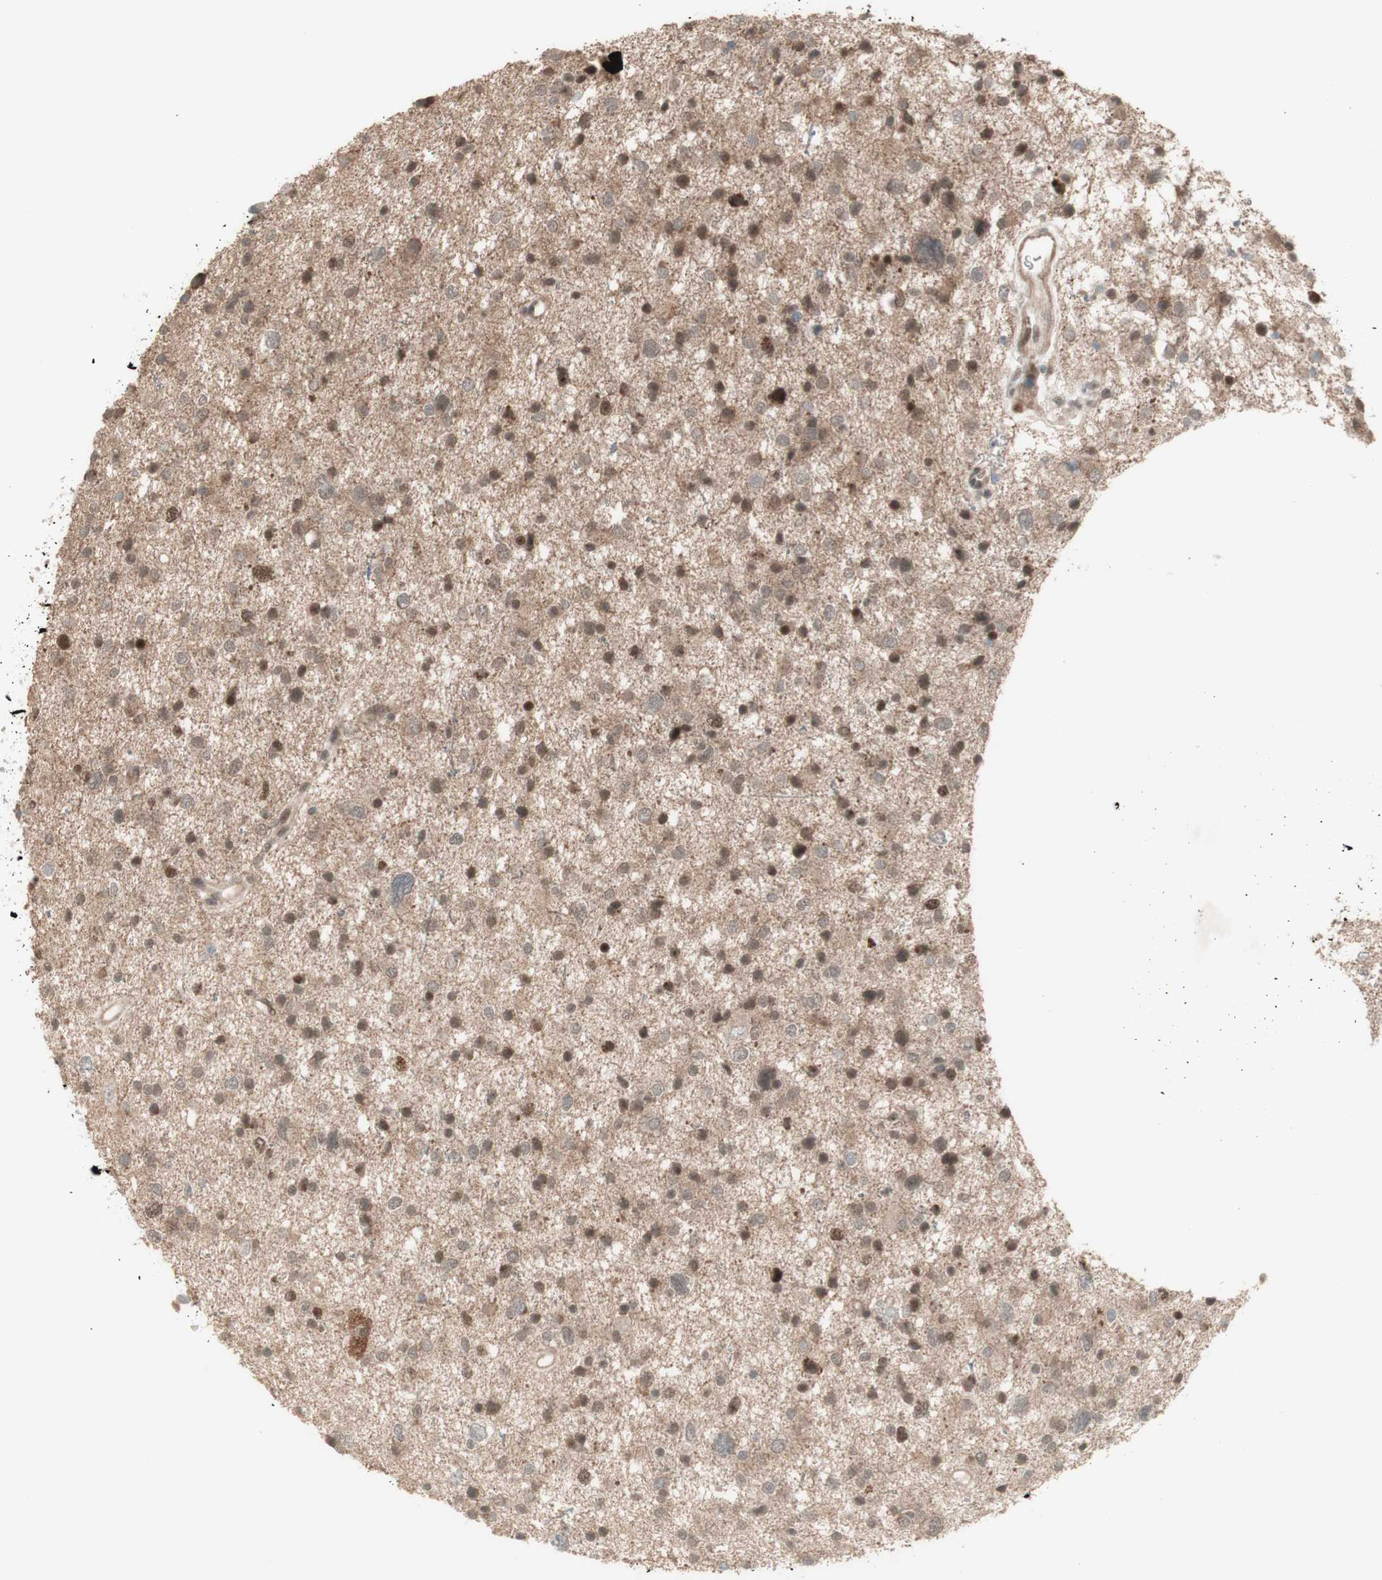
{"staining": {"intensity": "moderate", "quantity": "25%-75%", "location": "nuclear"}, "tissue": "glioma", "cell_type": "Tumor cells", "image_type": "cancer", "snomed": [{"axis": "morphology", "description": "Glioma, malignant, Low grade"}, {"axis": "topography", "description": "Brain"}], "caption": "A high-resolution image shows IHC staining of glioma, which reveals moderate nuclear expression in about 25%-75% of tumor cells. (Brightfield microscopy of DAB IHC at high magnification).", "gene": "MSH6", "patient": {"sex": "female", "age": 37}}